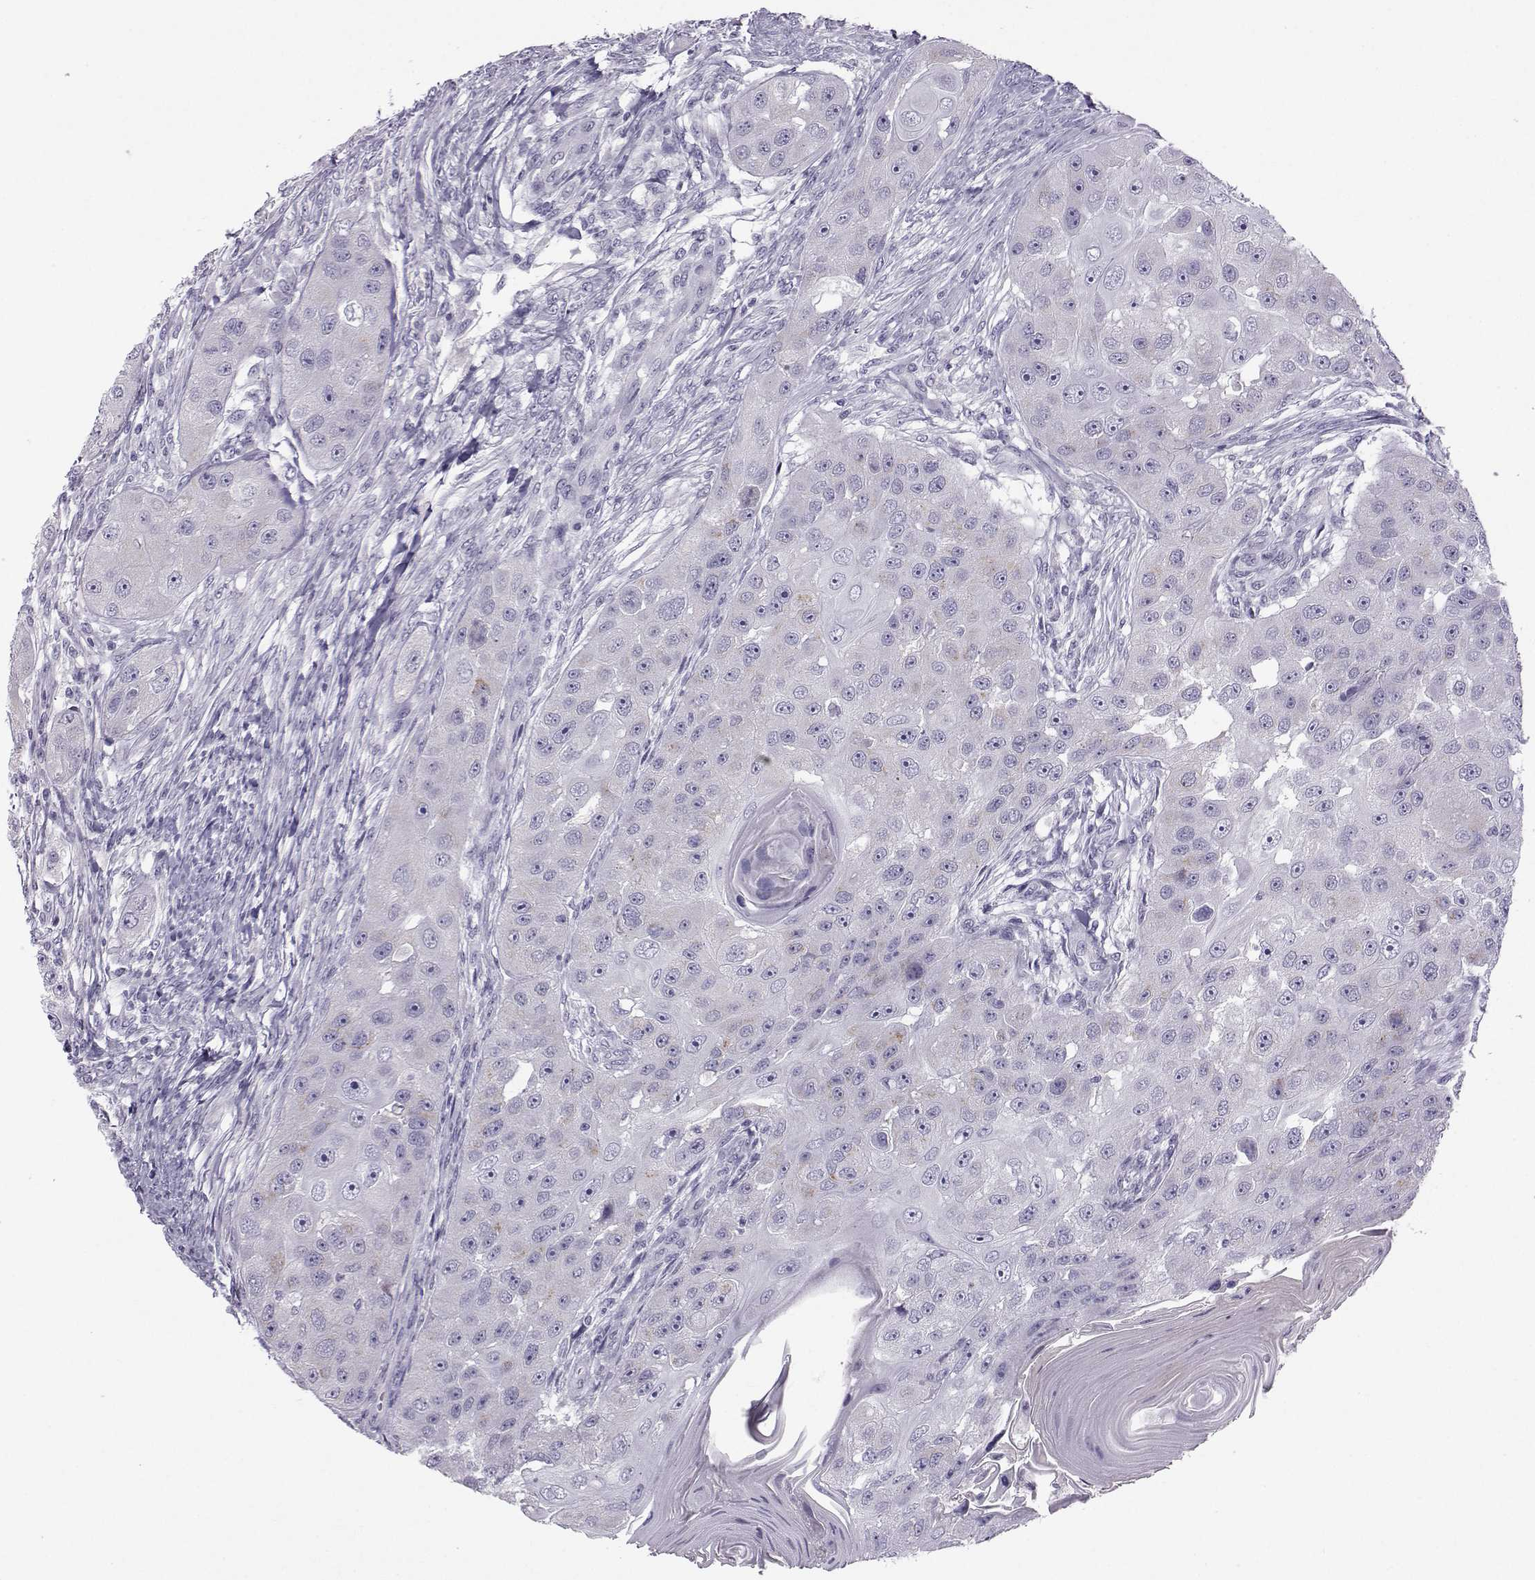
{"staining": {"intensity": "negative", "quantity": "none", "location": "none"}, "tissue": "head and neck cancer", "cell_type": "Tumor cells", "image_type": "cancer", "snomed": [{"axis": "morphology", "description": "Squamous cell carcinoma, NOS"}, {"axis": "topography", "description": "Head-Neck"}], "caption": "This is an IHC image of head and neck squamous cell carcinoma. There is no expression in tumor cells.", "gene": "ARMC2", "patient": {"sex": "male", "age": 51}}